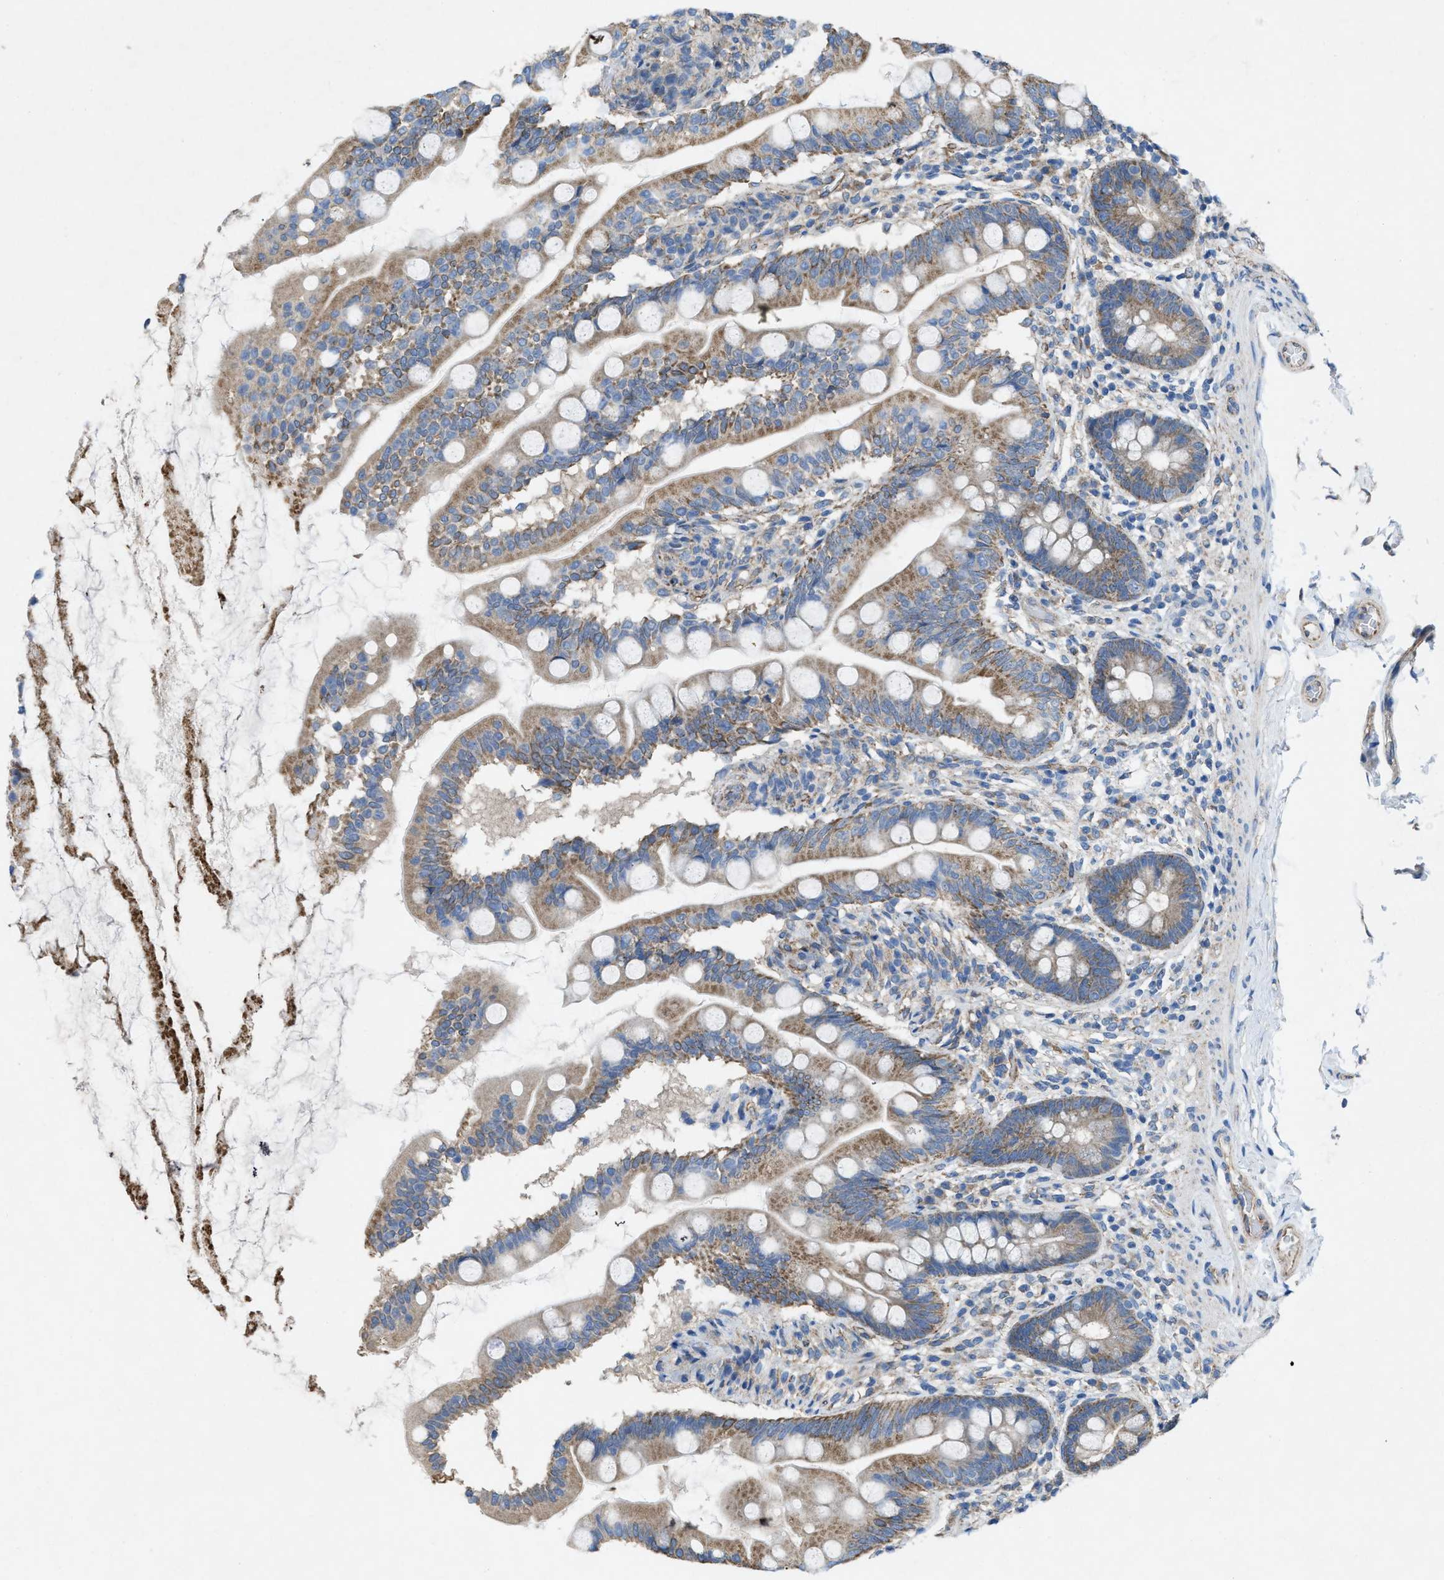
{"staining": {"intensity": "moderate", "quantity": ">75%", "location": "cytoplasmic/membranous"}, "tissue": "small intestine", "cell_type": "Glandular cells", "image_type": "normal", "snomed": [{"axis": "morphology", "description": "Normal tissue, NOS"}, {"axis": "topography", "description": "Small intestine"}], "caption": "There is medium levels of moderate cytoplasmic/membranous expression in glandular cells of unremarkable small intestine, as demonstrated by immunohistochemical staining (brown color).", "gene": "DOLPP1", "patient": {"sex": "female", "age": 56}}